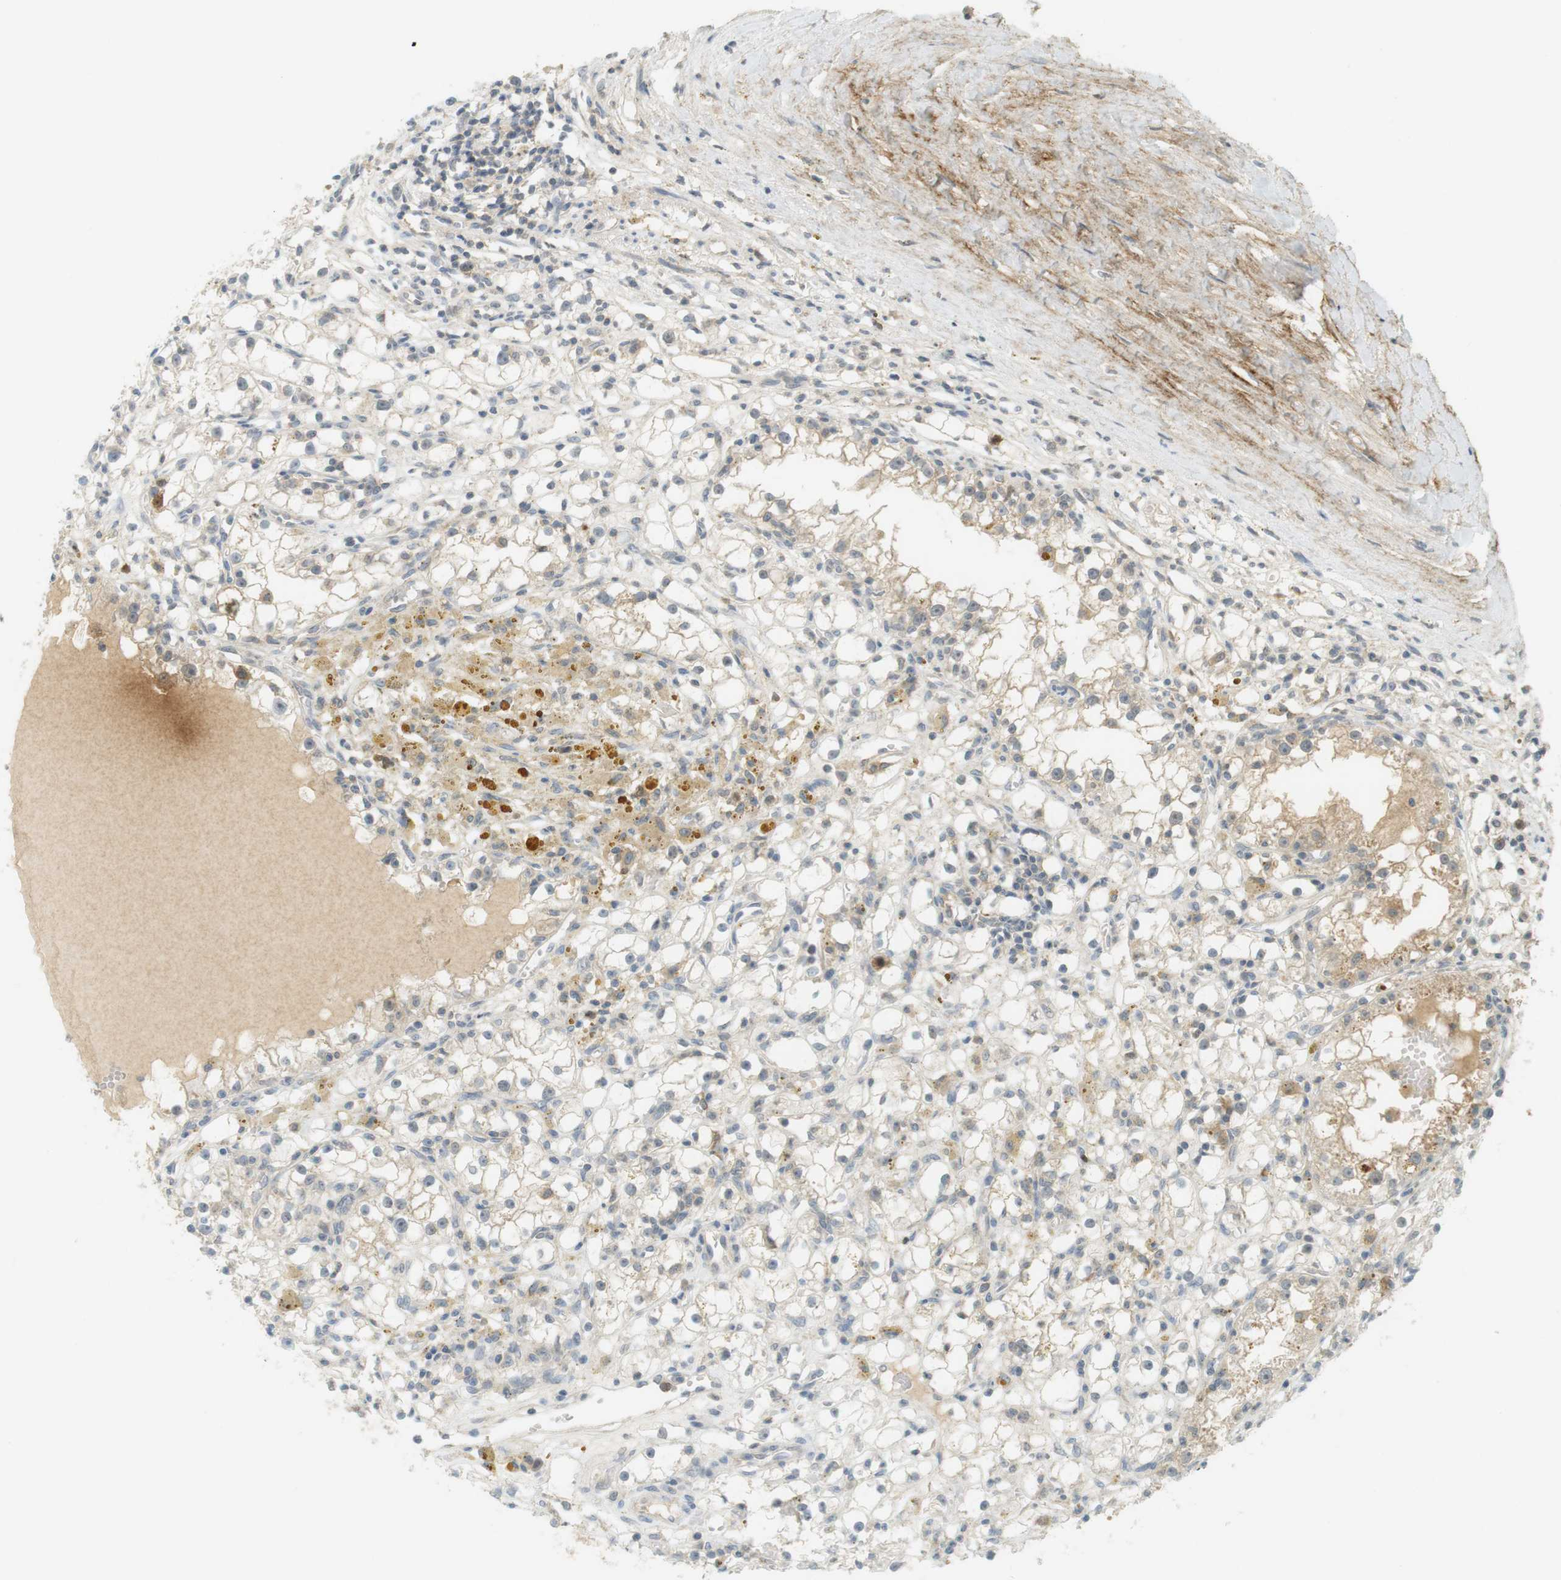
{"staining": {"intensity": "weak", "quantity": "25%-75%", "location": "cytoplasmic/membranous"}, "tissue": "renal cancer", "cell_type": "Tumor cells", "image_type": "cancer", "snomed": [{"axis": "morphology", "description": "Adenocarcinoma, NOS"}, {"axis": "topography", "description": "Kidney"}], "caption": "A photomicrograph of human renal cancer (adenocarcinoma) stained for a protein reveals weak cytoplasmic/membranous brown staining in tumor cells.", "gene": "TTK", "patient": {"sex": "male", "age": 56}}